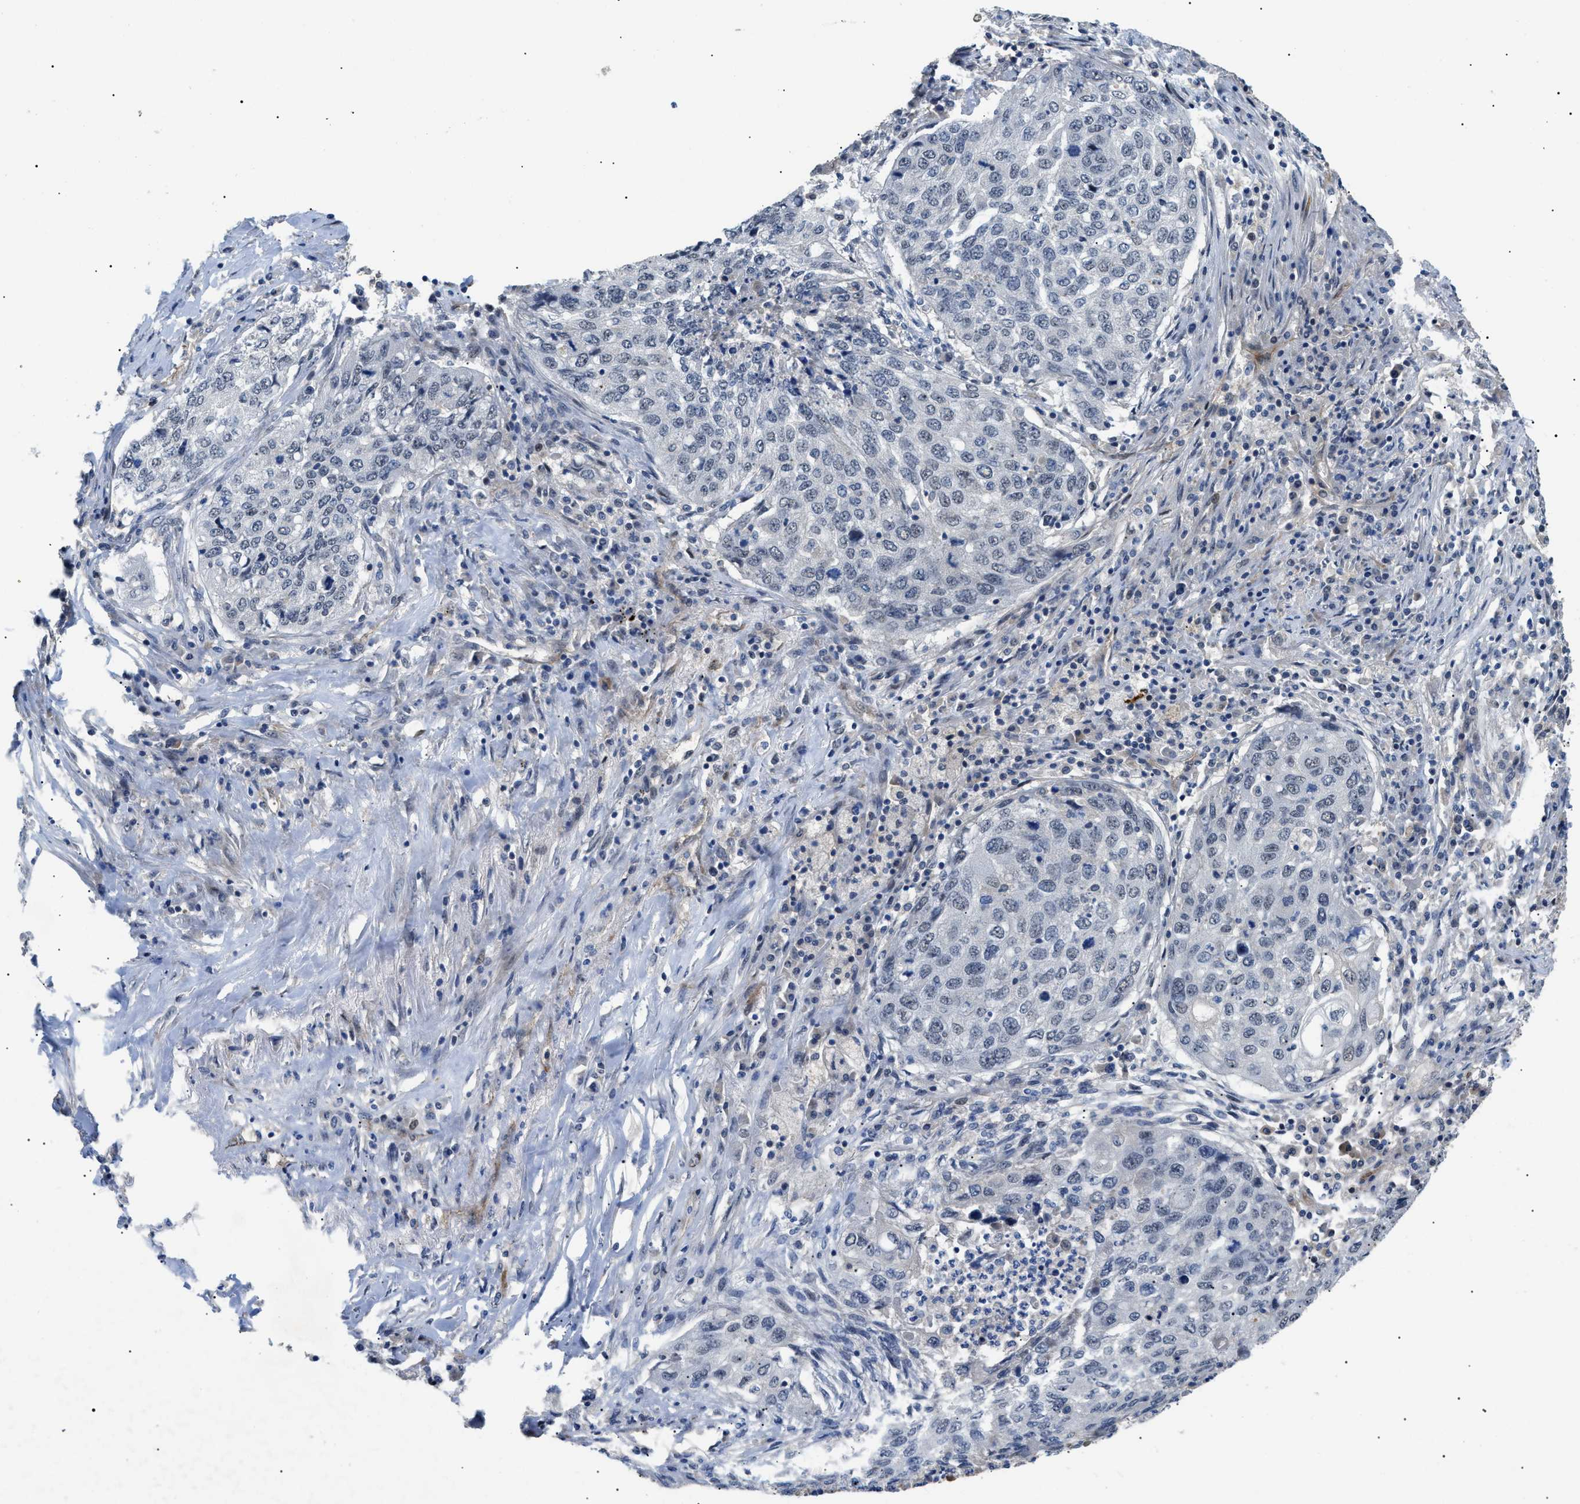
{"staining": {"intensity": "negative", "quantity": "none", "location": "none"}, "tissue": "lung cancer", "cell_type": "Tumor cells", "image_type": "cancer", "snomed": [{"axis": "morphology", "description": "Squamous cell carcinoma, NOS"}, {"axis": "topography", "description": "Lung"}], "caption": "The image reveals no significant positivity in tumor cells of lung cancer (squamous cell carcinoma).", "gene": "CRCP", "patient": {"sex": "female", "age": 63}}